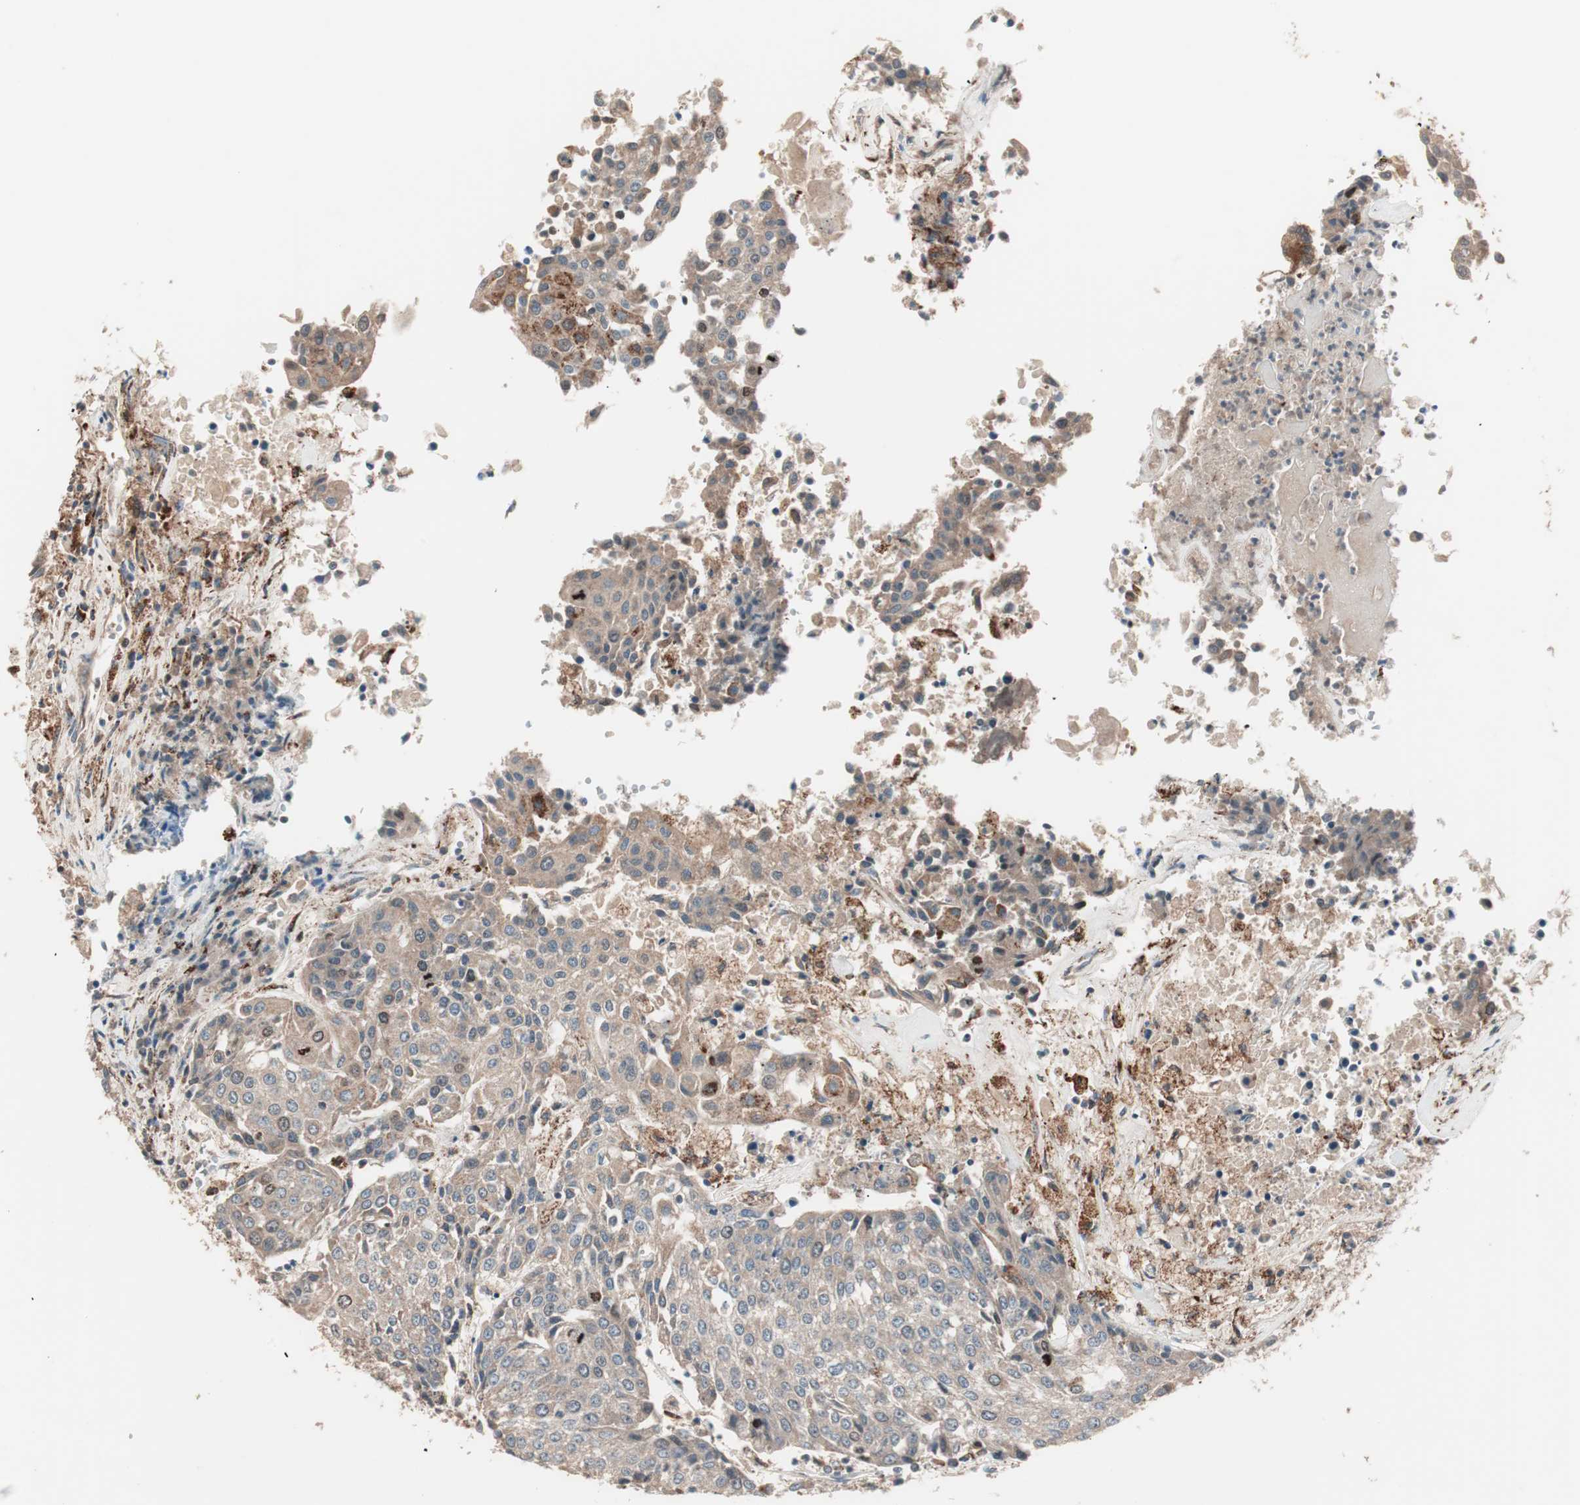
{"staining": {"intensity": "moderate", "quantity": ">75%", "location": "cytoplasmic/membranous"}, "tissue": "urothelial cancer", "cell_type": "Tumor cells", "image_type": "cancer", "snomed": [{"axis": "morphology", "description": "Urothelial carcinoma, High grade"}, {"axis": "topography", "description": "Urinary bladder"}], "caption": "A photomicrograph of human urothelial cancer stained for a protein demonstrates moderate cytoplasmic/membranous brown staining in tumor cells.", "gene": "NFRKB", "patient": {"sex": "female", "age": 85}}